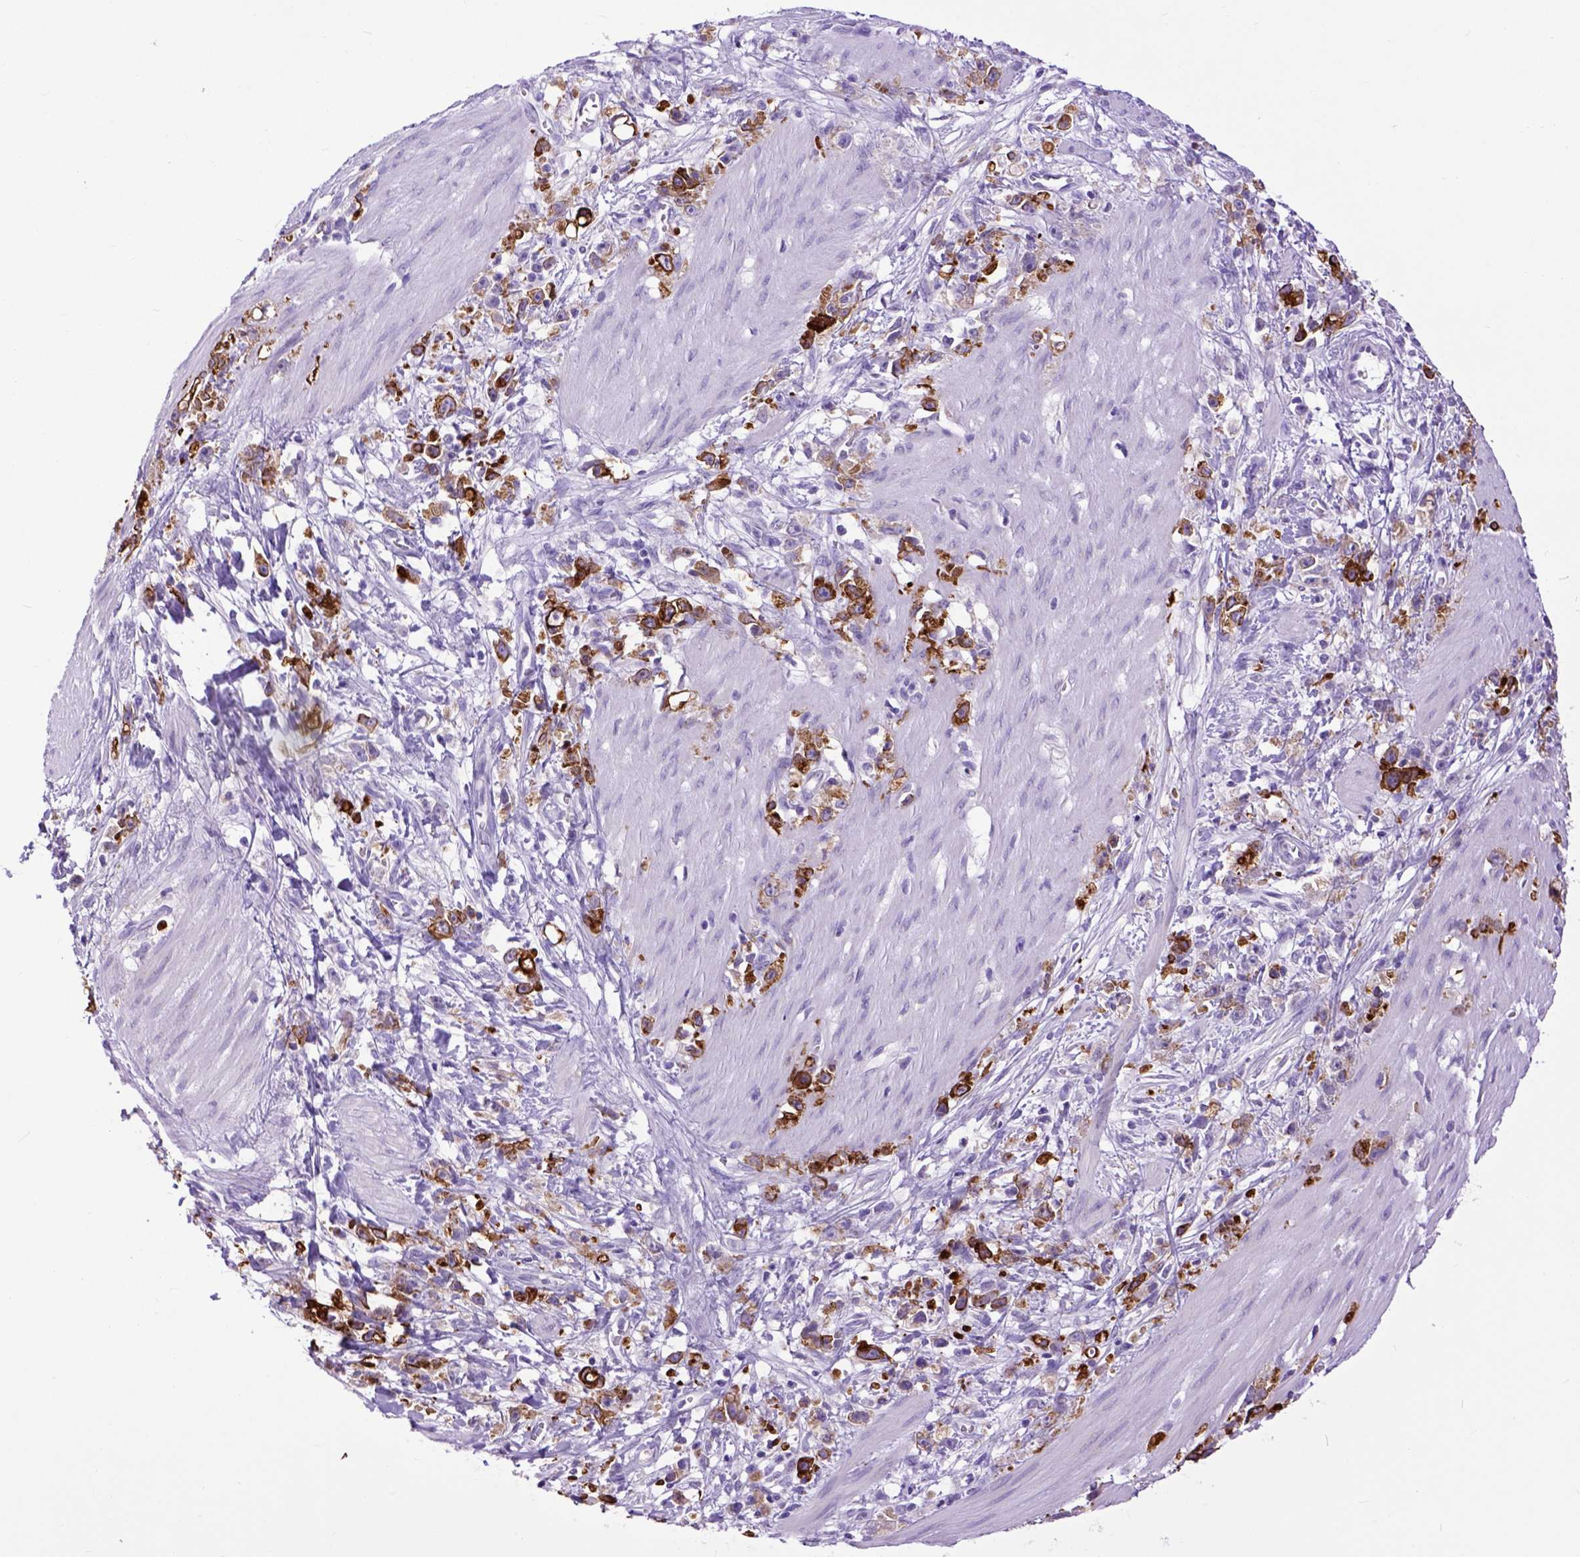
{"staining": {"intensity": "strong", "quantity": ">75%", "location": "cytoplasmic/membranous"}, "tissue": "stomach cancer", "cell_type": "Tumor cells", "image_type": "cancer", "snomed": [{"axis": "morphology", "description": "Adenocarcinoma, NOS"}, {"axis": "topography", "description": "Stomach"}], "caption": "Human adenocarcinoma (stomach) stained for a protein (brown) displays strong cytoplasmic/membranous positive expression in about >75% of tumor cells.", "gene": "RAB25", "patient": {"sex": "female", "age": 59}}